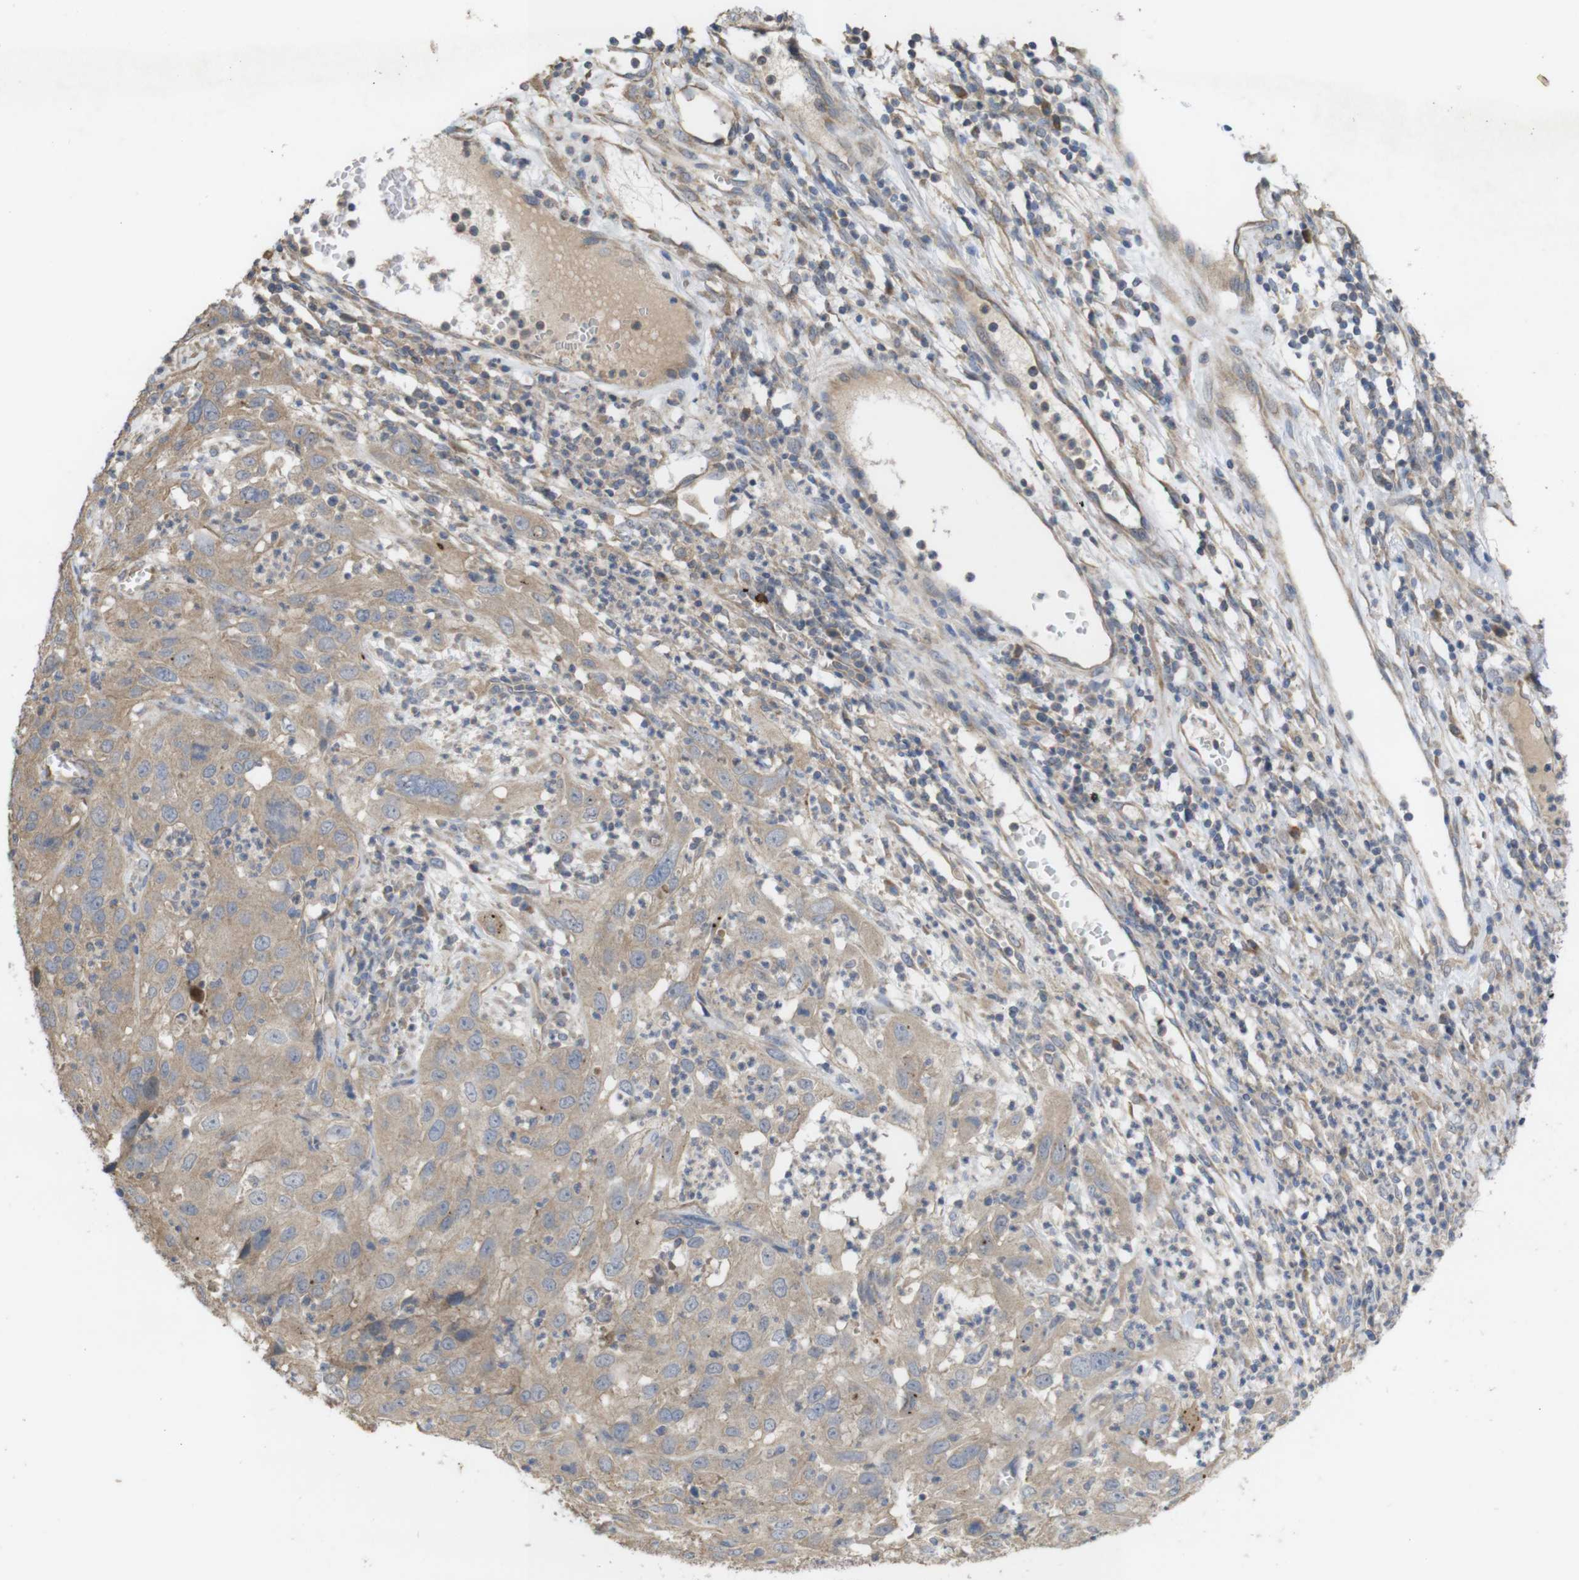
{"staining": {"intensity": "weak", "quantity": ">75%", "location": "cytoplasmic/membranous"}, "tissue": "cervical cancer", "cell_type": "Tumor cells", "image_type": "cancer", "snomed": [{"axis": "morphology", "description": "Squamous cell carcinoma, NOS"}, {"axis": "topography", "description": "Cervix"}], "caption": "High-power microscopy captured an immunohistochemistry (IHC) image of cervical cancer (squamous cell carcinoma), revealing weak cytoplasmic/membranous staining in about >75% of tumor cells.", "gene": "KCNS3", "patient": {"sex": "female", "age": 32}}